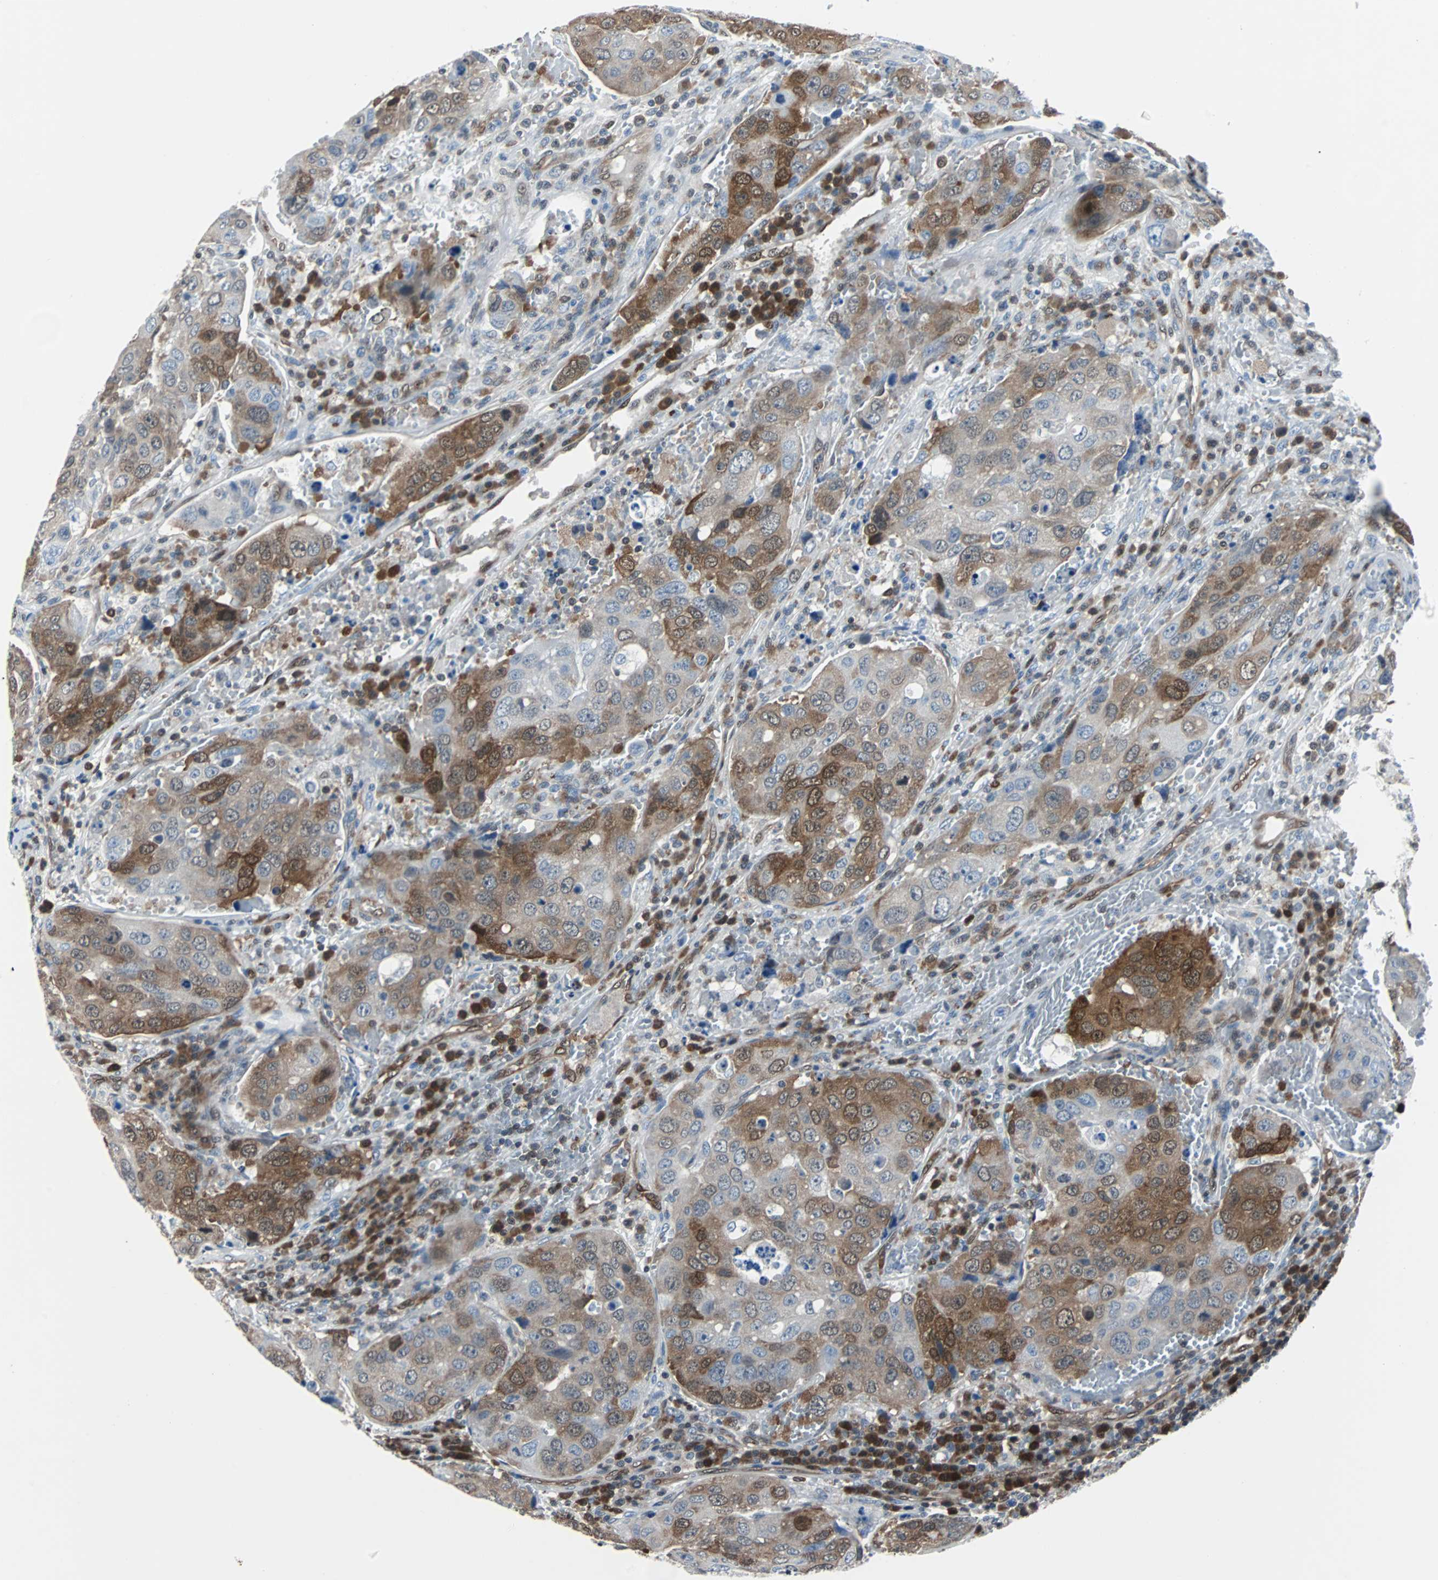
{"staining": {"intensity": "moderate", "quantity": "25%-75%", "location": "cytoplasmic/membranous,nuclear"}, "tissue": "urothelial cancer", "cell_type": "Tumor cells", "image_type": "cancer", "snomed": [{"axis": "morphology", "description": "Urothelial carcinoma, High grade"}, {"axis": "topography", "description": "Lymph node"}, {"axis": "topography", "description": "Urinary bladder"}], "caption": "This is an image of immunohistochemistry staining of high-grade urothelial carcinoma, which shows moderate expression in the cytoplasmic/membranous and nuclear of tumor cells.", "gene": "MAP2K6", "patient": {"sex": "male", "age": 51}}